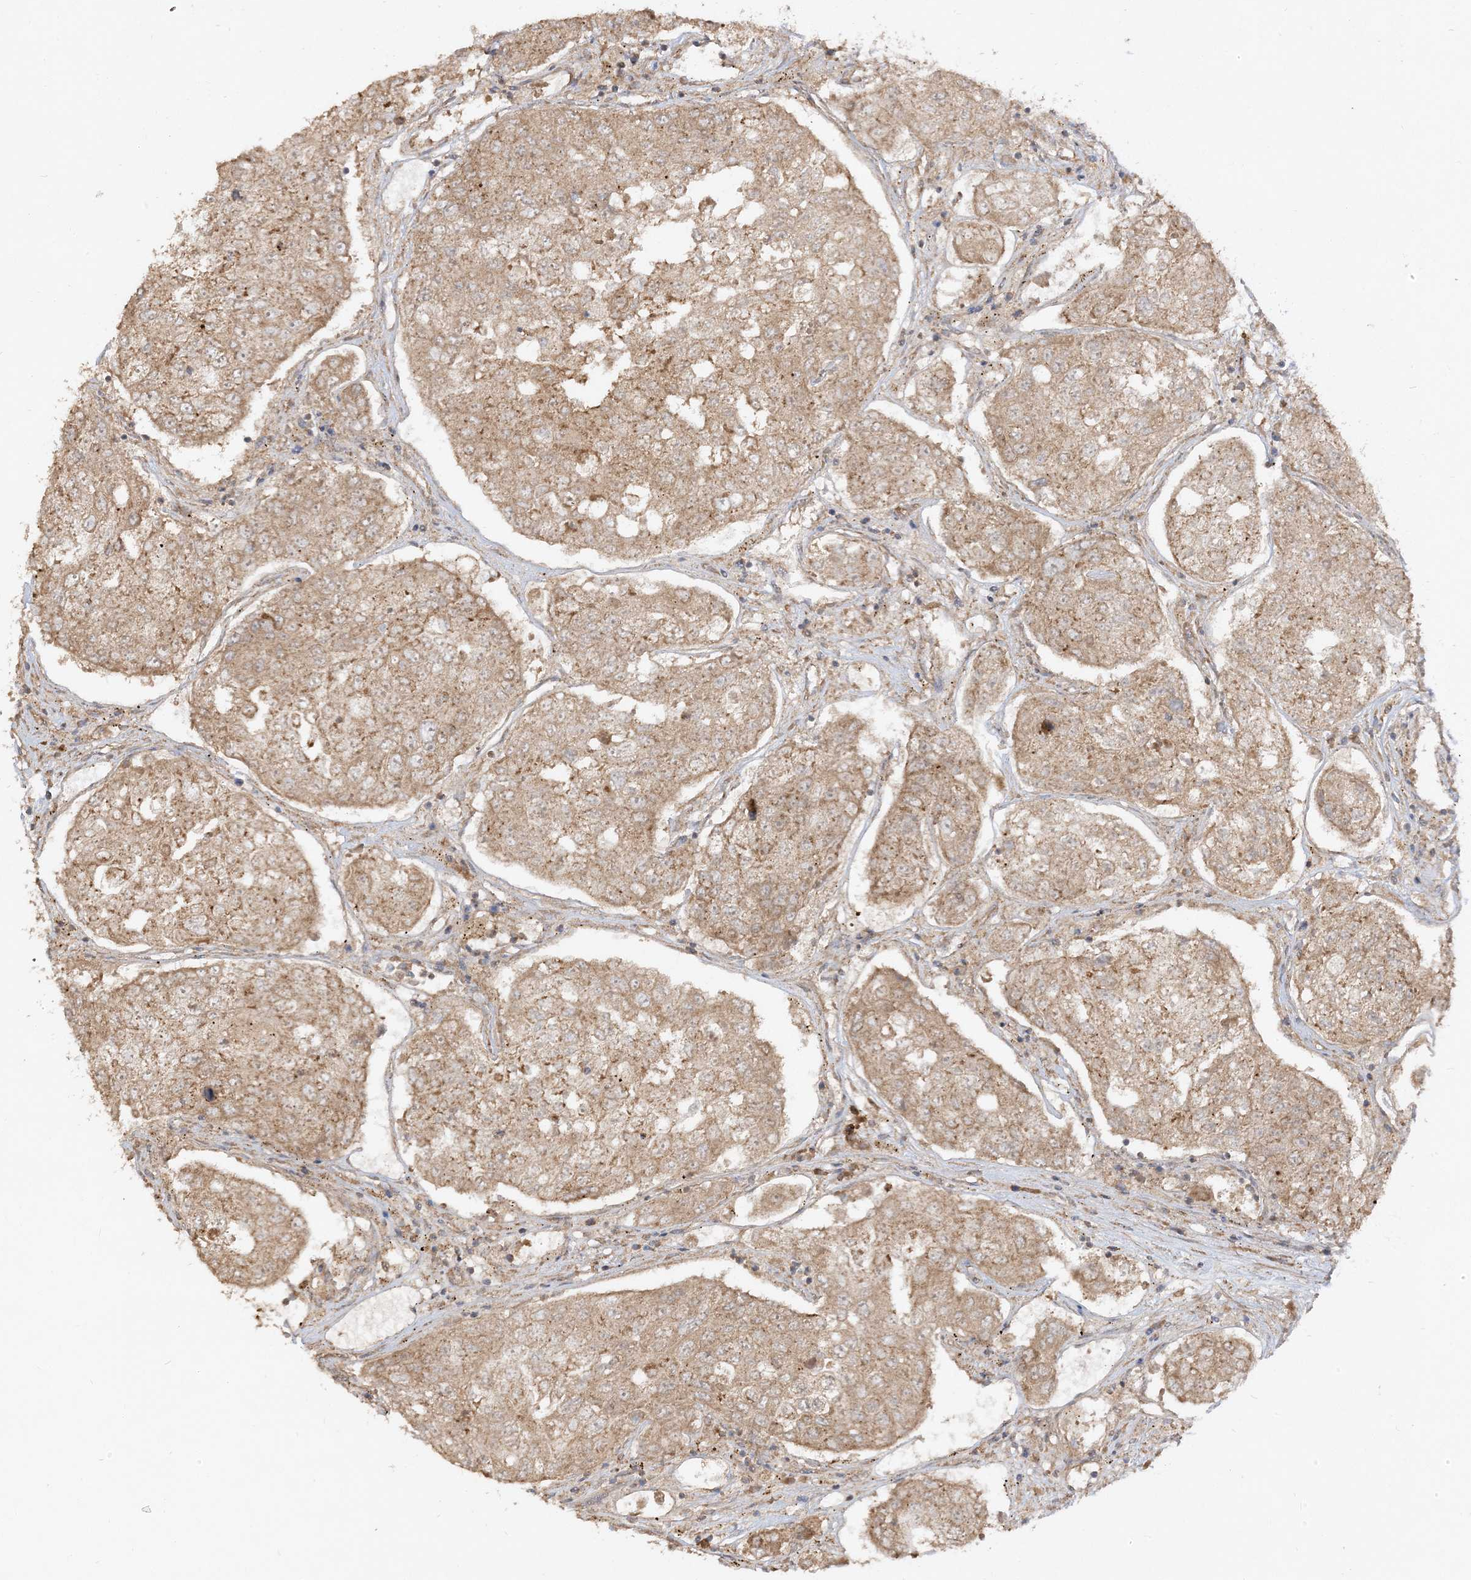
{"staining": {"intensity": "moderate", "quantity": ">75%", "location": "cytoplasmic/membranous"}, "tissue": "urothelial cancer", "cell_type": "Tumor cells", "image_type": "cancer", "snomed": [{"axis": "morphology", "description": "Urothelial carcinoma, High grade"}, {"axis": "topography", "description": "Lymph node"}, {"axis": "topography", "description": "Urinary bladder"}], "caption": "Immunohistochemistry of urothelial cancer displays medium levels of moderate cytoplasmic/membranous positivity in approximately >75% of tumor cells. (Stains: DAB in brown, nuclei in blue, Microscopy: brightfield microscopy at high magnification).", "gene": "AARS2", "patient": {"sex": "male", "age": 51}}